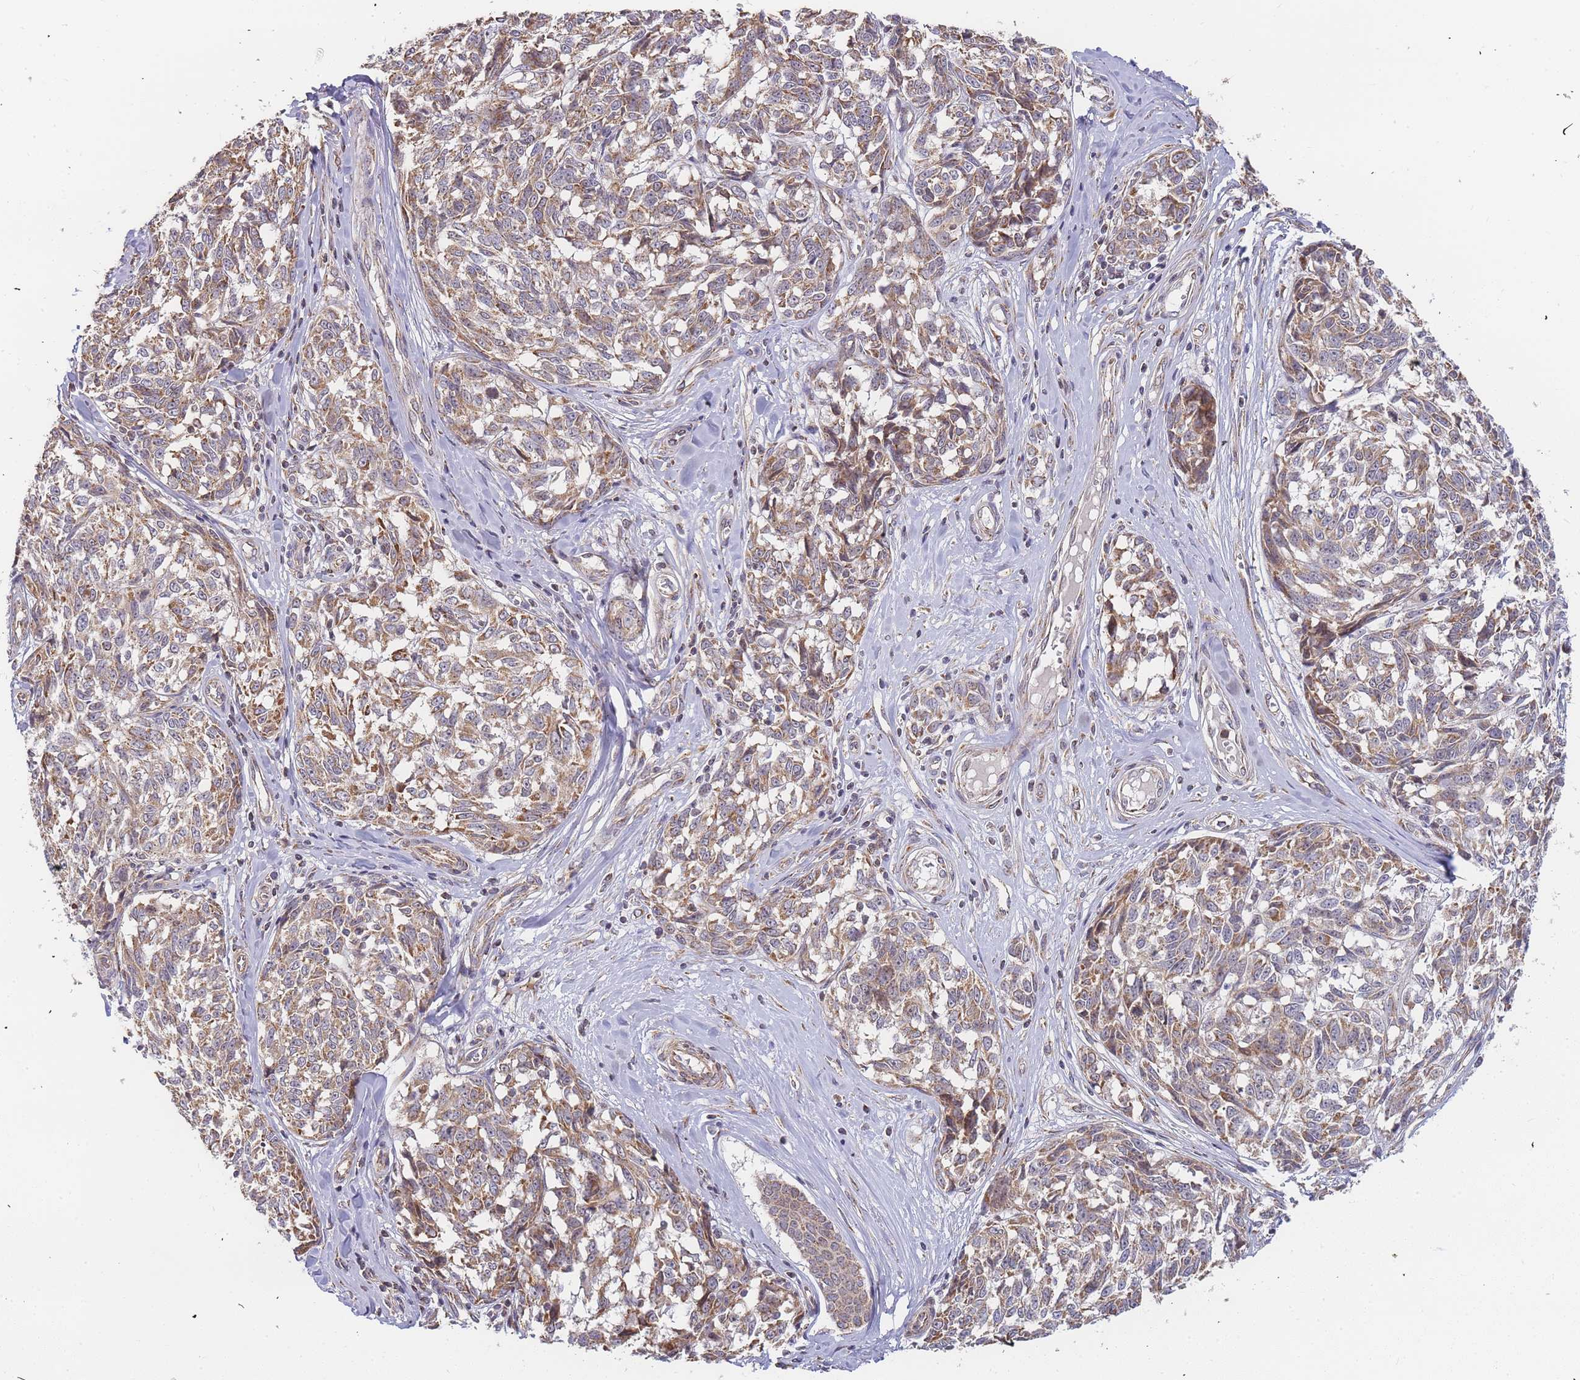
{"staining": {"intensity": "moderate", "quantity": ">75%", "location": "cytoplasmic/membranous"}, "tissue": "melanoma", "cell_type": "Tumor cells", "image_type": "cancer", "snomed": [{"axis": "morphology", "description": "Normal tissue, NOS"}, {"axis": "morphology", "description": "Malignant melanoma, NOS"}, {"axis": "topography", "description": "Skin"}], "caption": "Immunohistochemistry (IHC) micrograph of melanoma stained for a protein (brown), which displays medium levels of moderate cytoplasmic/membranous expression in about >75% of tumor cells.", "gene": "ADCY9", "patient": {"sex": "female", "age": 64}}